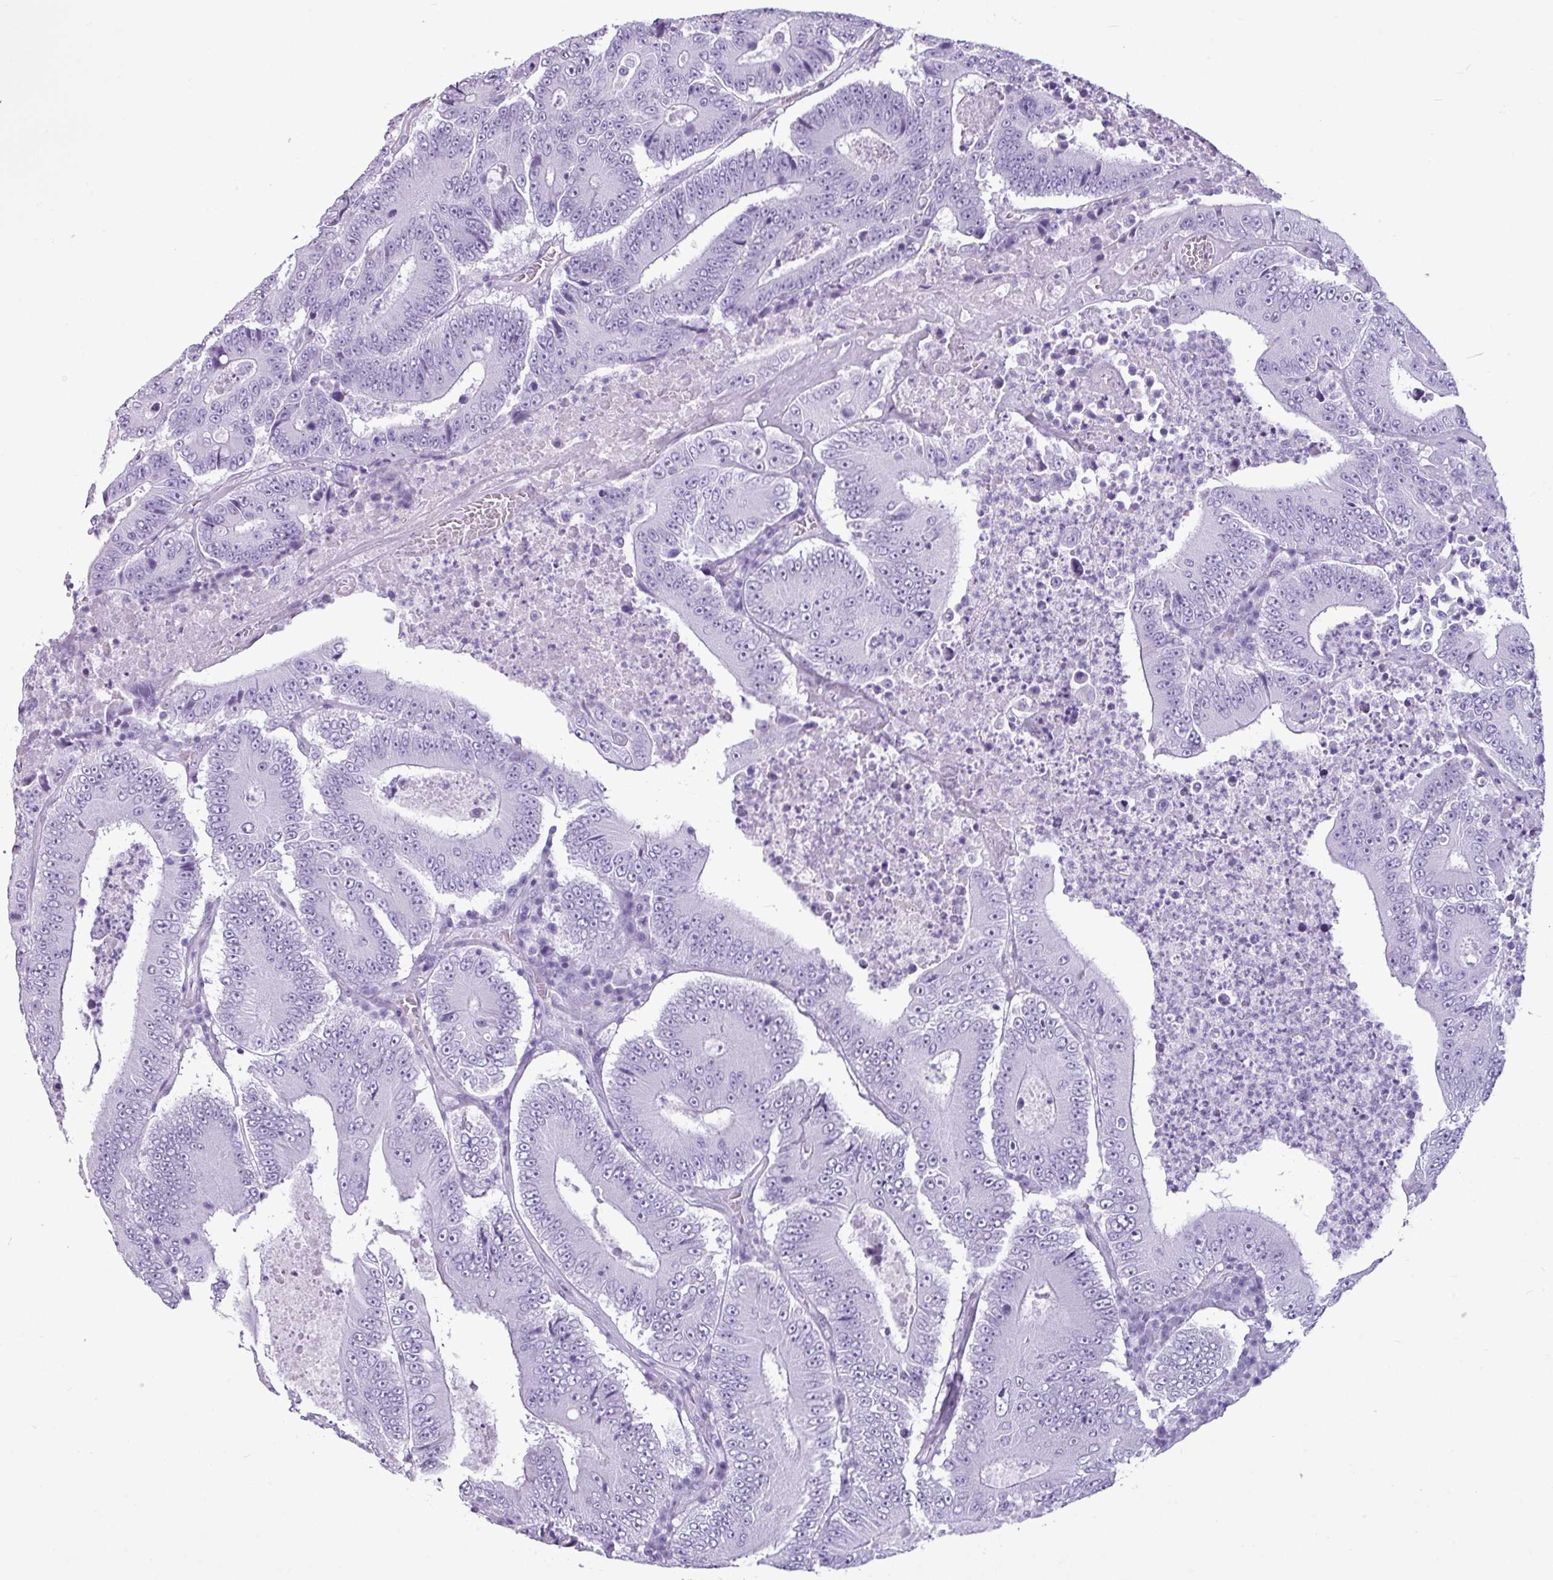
{"staining": {"intensity": "negative", "quantity": "none", "location": "none"}, "tissue": "colorectal cancer", "cell_type": "Tumor cells", "image_type": "cancer", "snomed": [{"axis": "morphology", "description": "Adenocarcinoma, NOS"}, {"axis": "topography", "description": "Colon"}], "caption": "Tumor cells show no significant expression in adenocarcinoma (colorectal).", "gene": "AMY1B", "patient": {"sex": "male", "age": 83}}